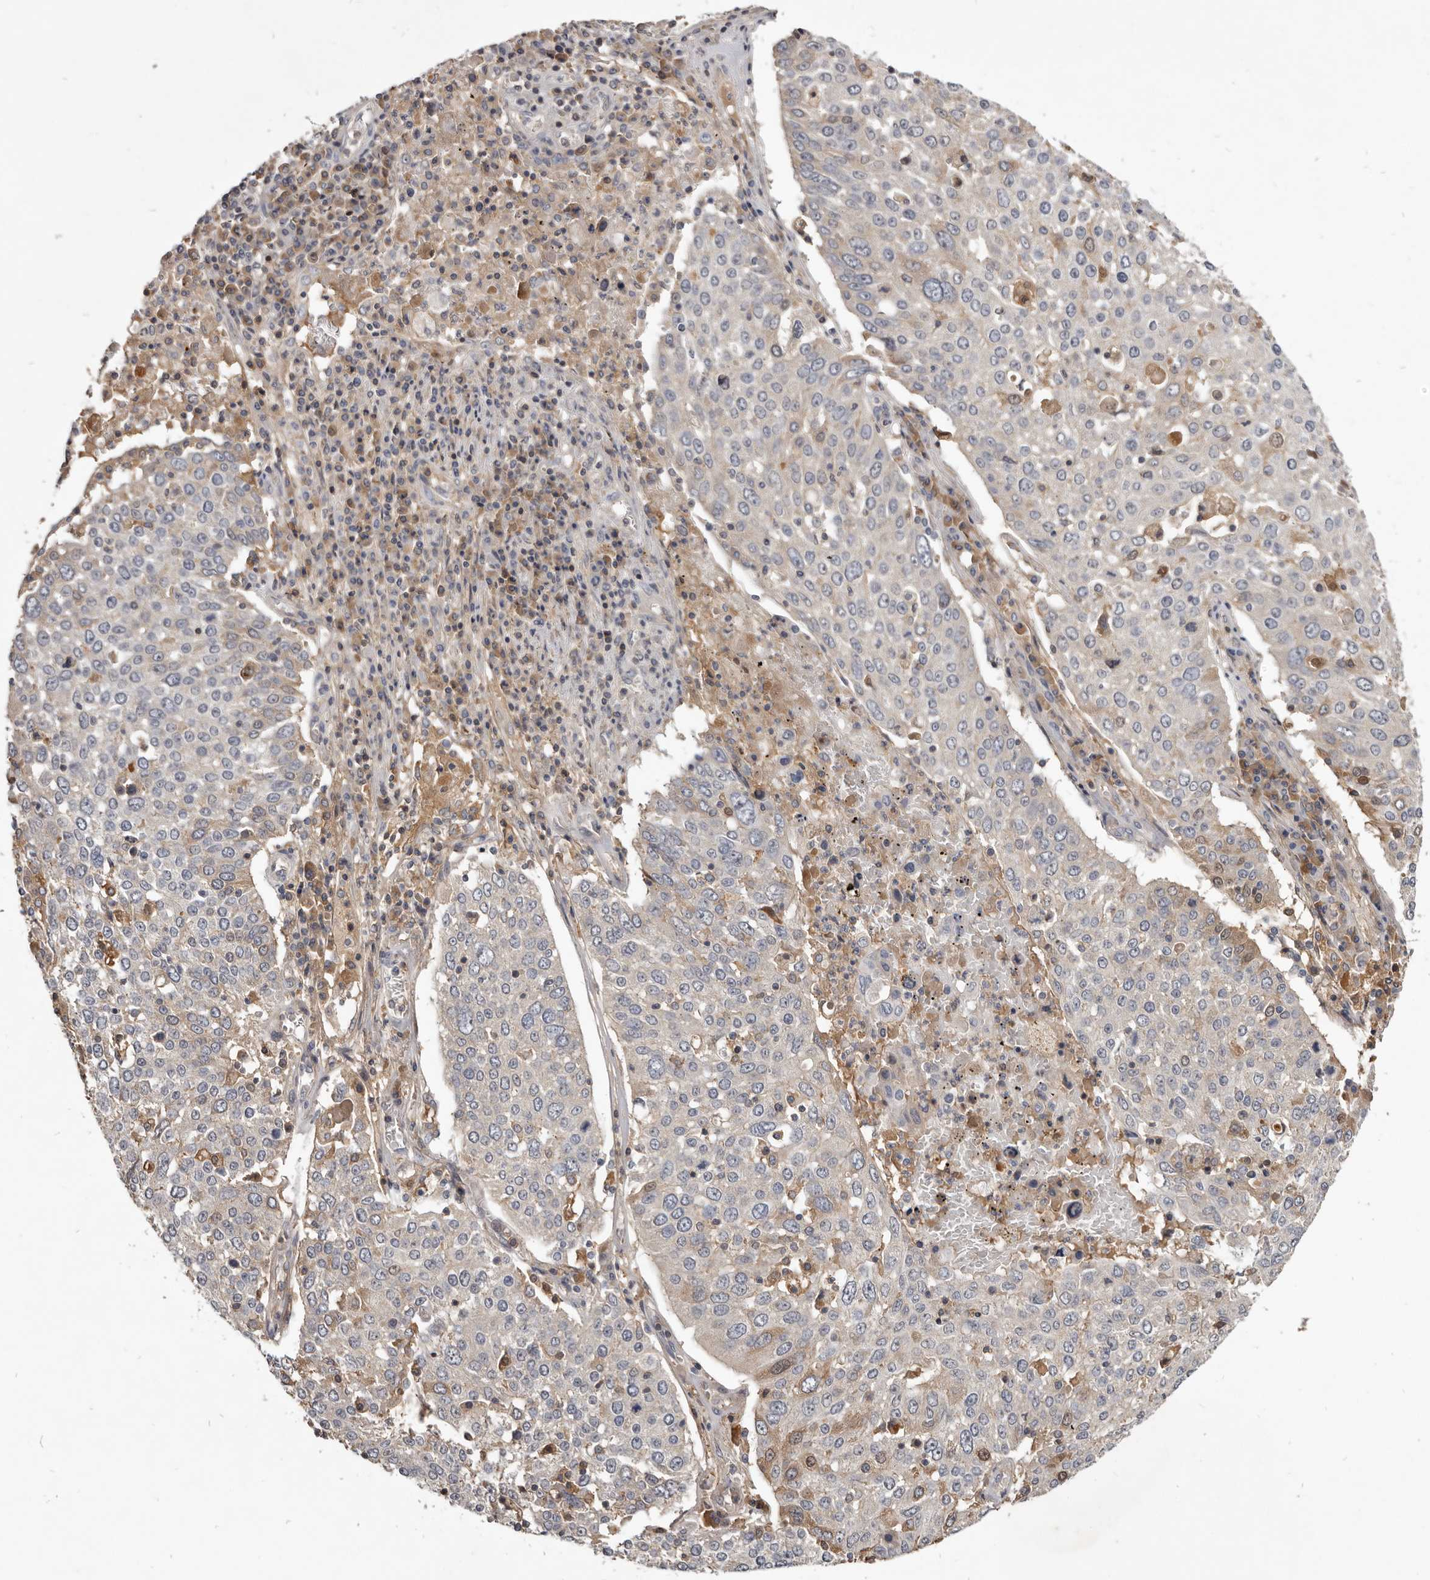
{"staining": {"intensity": "moderate", "quantity": "25%-75%", "location": "cytoplasmic/membranous,nuclear"}, "tissue": "lung cancer", "cell_type": "Tumor cells", "image_type": "cancer", "snomed": [{"axis": "morphology", "description": "Squamous cell carcinoma, NOS"}, {"axis": "topography", "description": "Lung"}], "caption": "Lung cancer (squamous cell carcinoma) stained with immunohistochemistry (IHC) demonstrates moderate cytoplasmic/membranous and nuclear positivity in approximately 25%-75% of tumor cells. (IHC, brightfield microscopy, high magnification).", "gene": "TTC39A", "patient": {"sex": "male", "age": 65}}